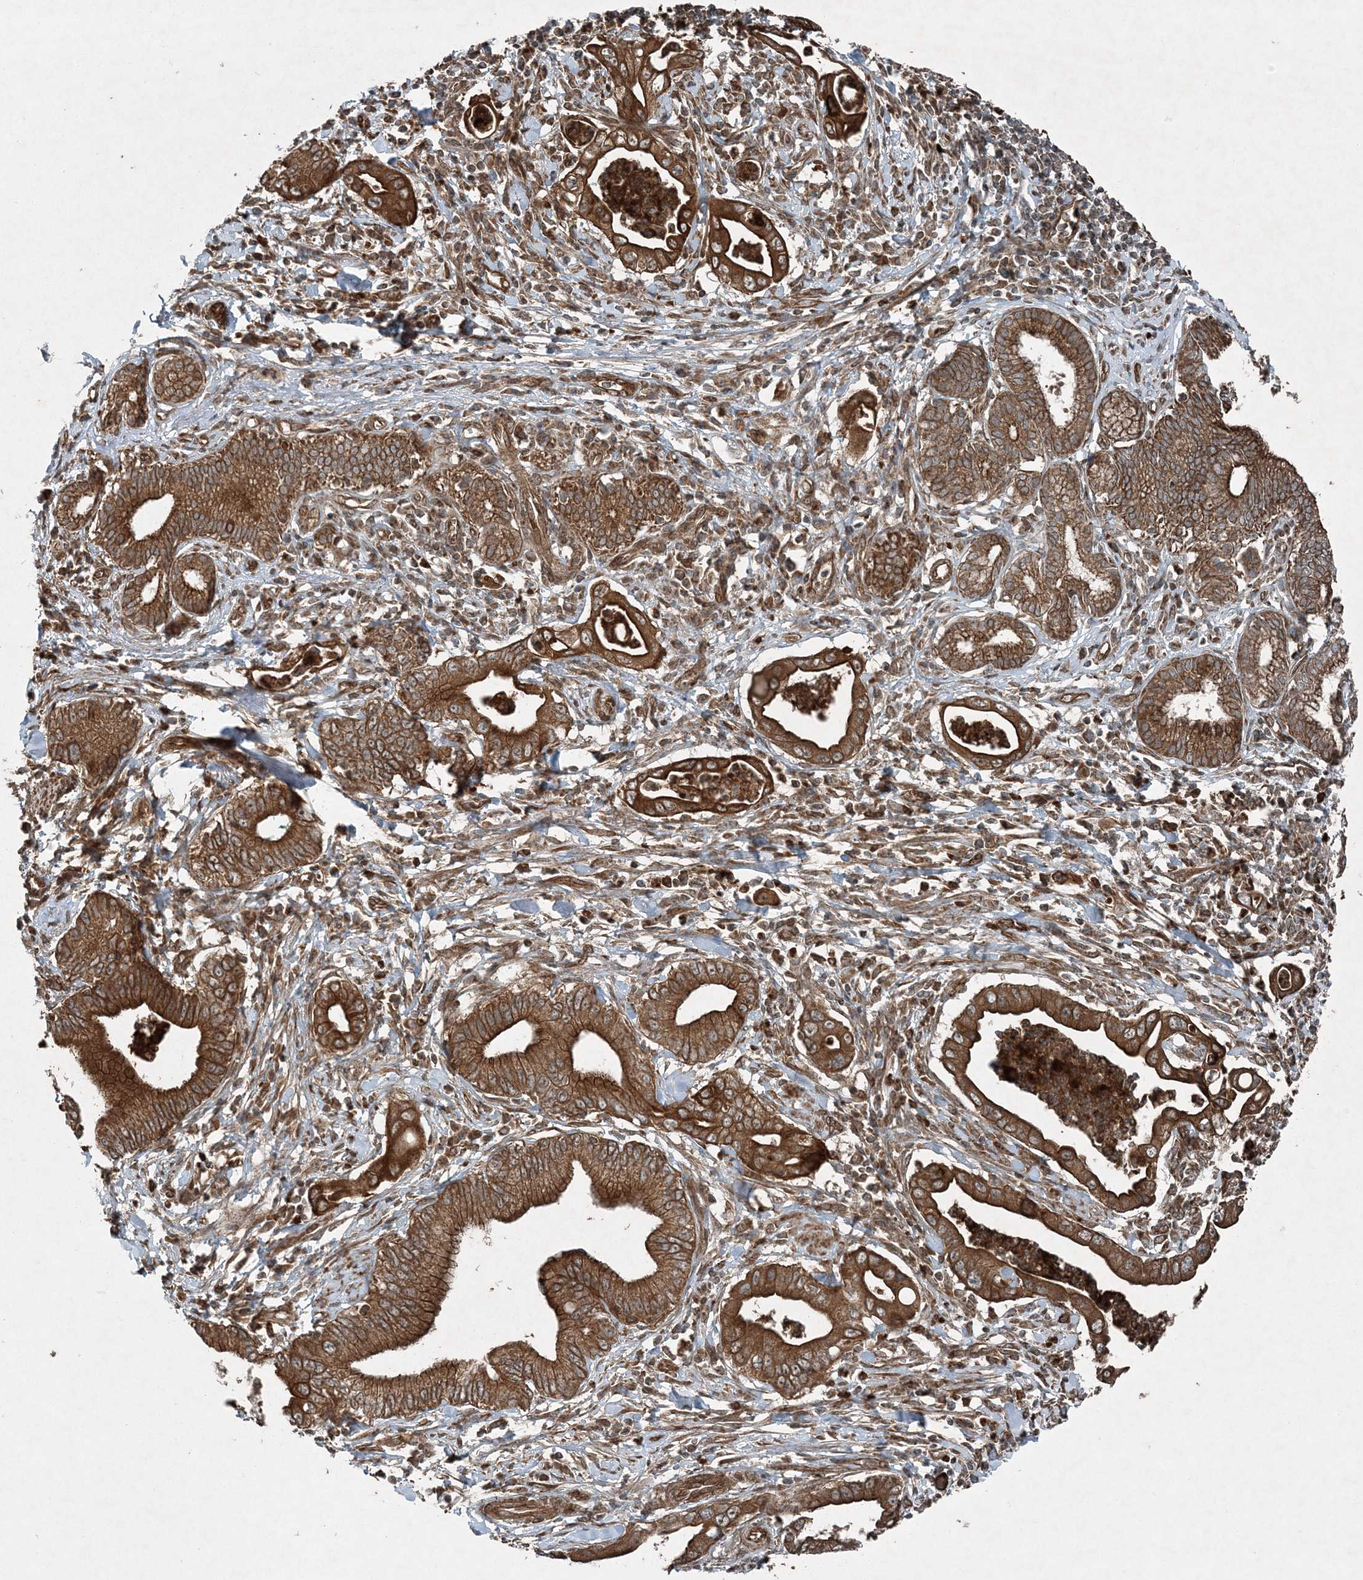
{"staining": {"intensity": "strong", "quantity": ">75%", "location": "cytoplasmic/membranous"}, "tissue": "pancreatic cancer", "cell_type": "Tumor cells", "image_type": "cancer", "snomed": [{"axis": "morphology", "description": "Adenocarcinoma, NOS"}, {"axis": "topography", "description": "Pancreas"}], "caption": "This histopathology image displays immunohistochemistry (IHC) staining of adenocarcinoma (pancreatic), with high strong cytoplasmic/membranous expression in about >75% of tumor cells.", "gene": "COPS7B", "patient": {"sex": "male", "age": 78}}